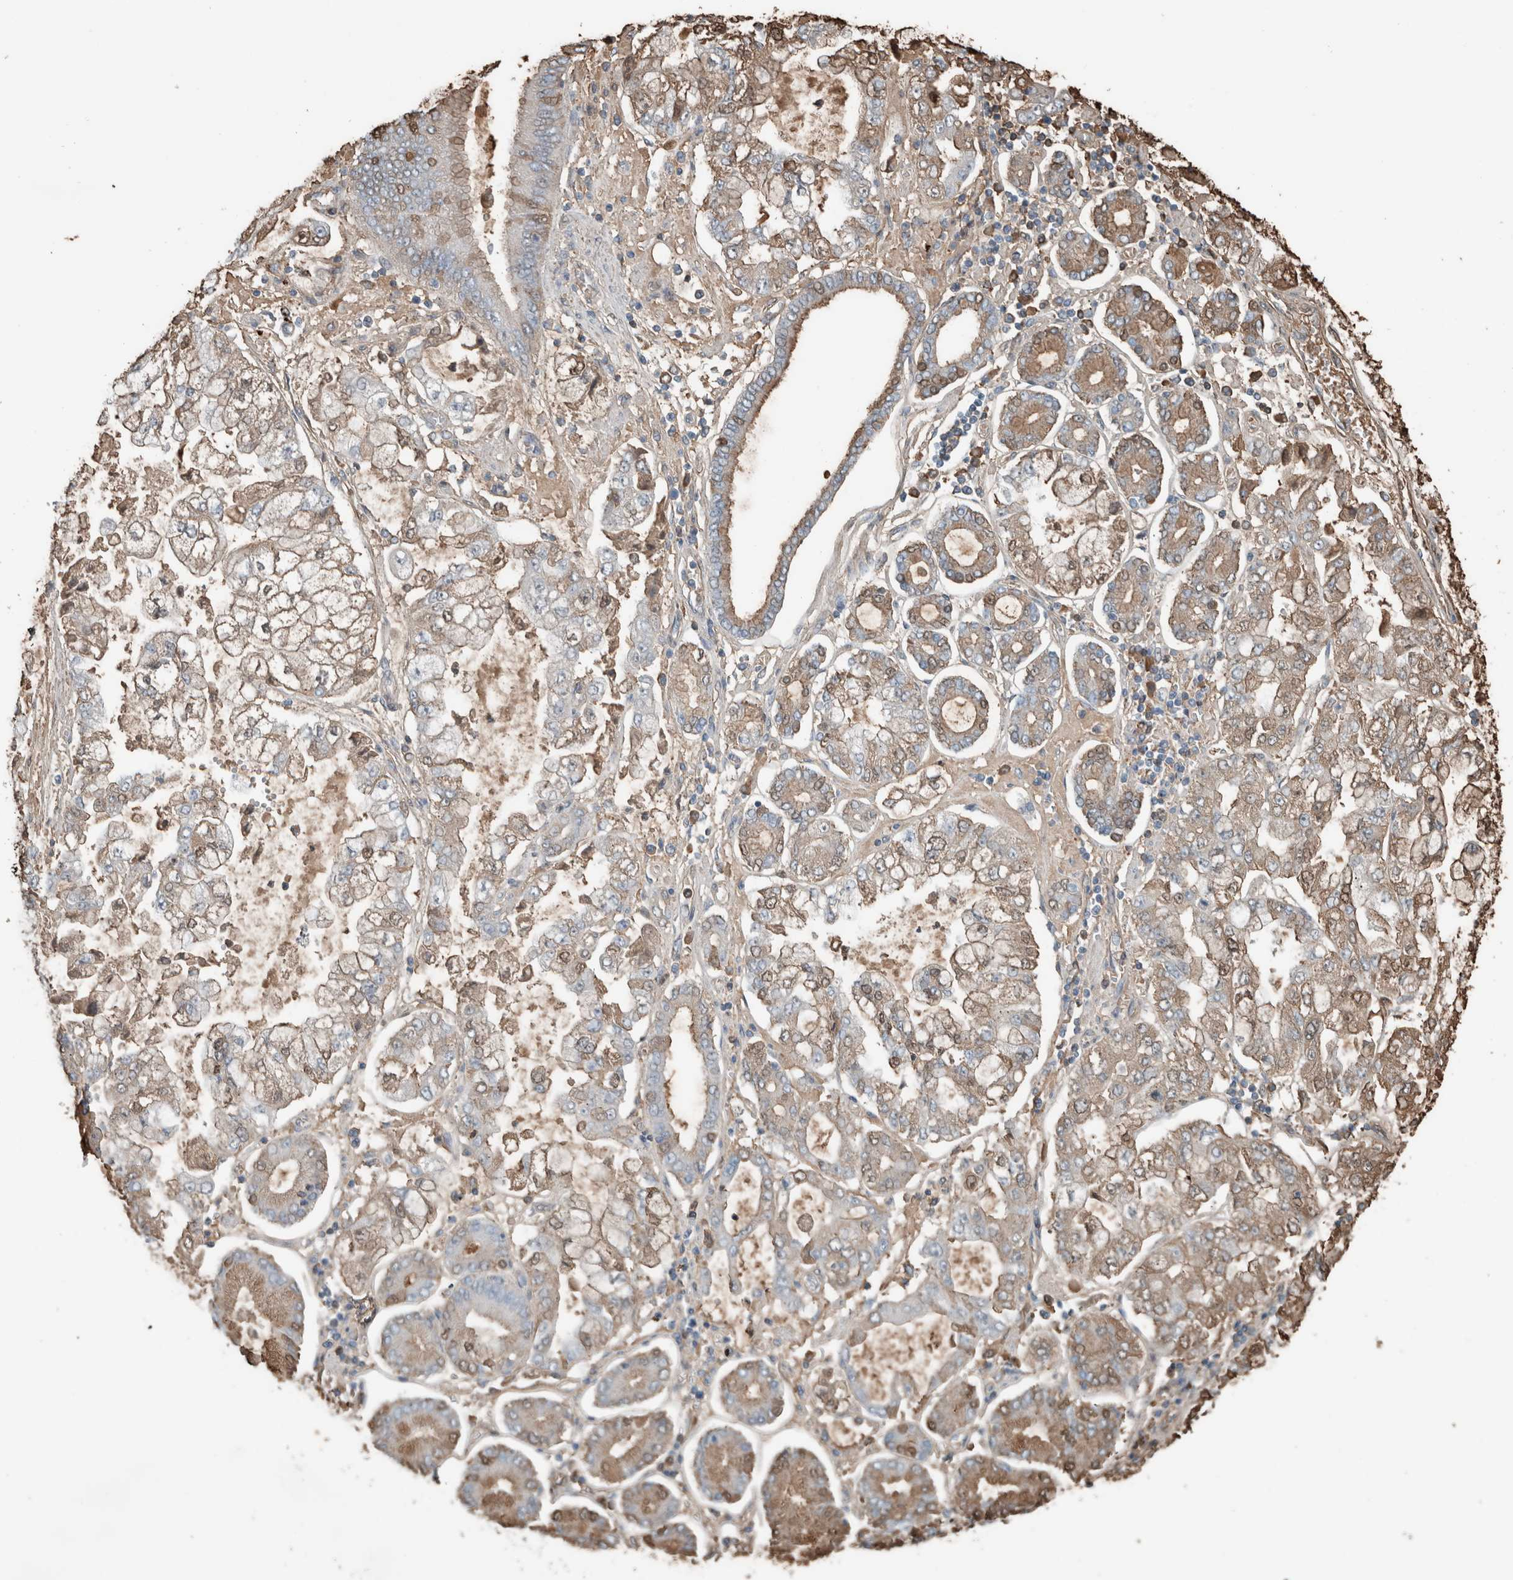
{"staining": {"intensity": "weak", "quantity": "25%-75%", "location": "cytoplasmic/membranous,nuclear"}, "tissue": "stomach cancer", "cell_type": "Tumor cells", "image_type": "cancer", "snomed": [{"axis": "morphology", "description": "Adenocarcinoma, NOS"}, {"axis": "topography", "description": "Stomach"}], "caption": "A brown stain highlights weak cytoplasmic/membranous and nuclear positivity of a protein in stomach cancer tumor cells. (DAB (3,3'-diaminobenzidine) IHC, brown staining for protein, blue staining for nuclei).", "gene": "USP34", "patient": {"sex": "male", "age": 76}}